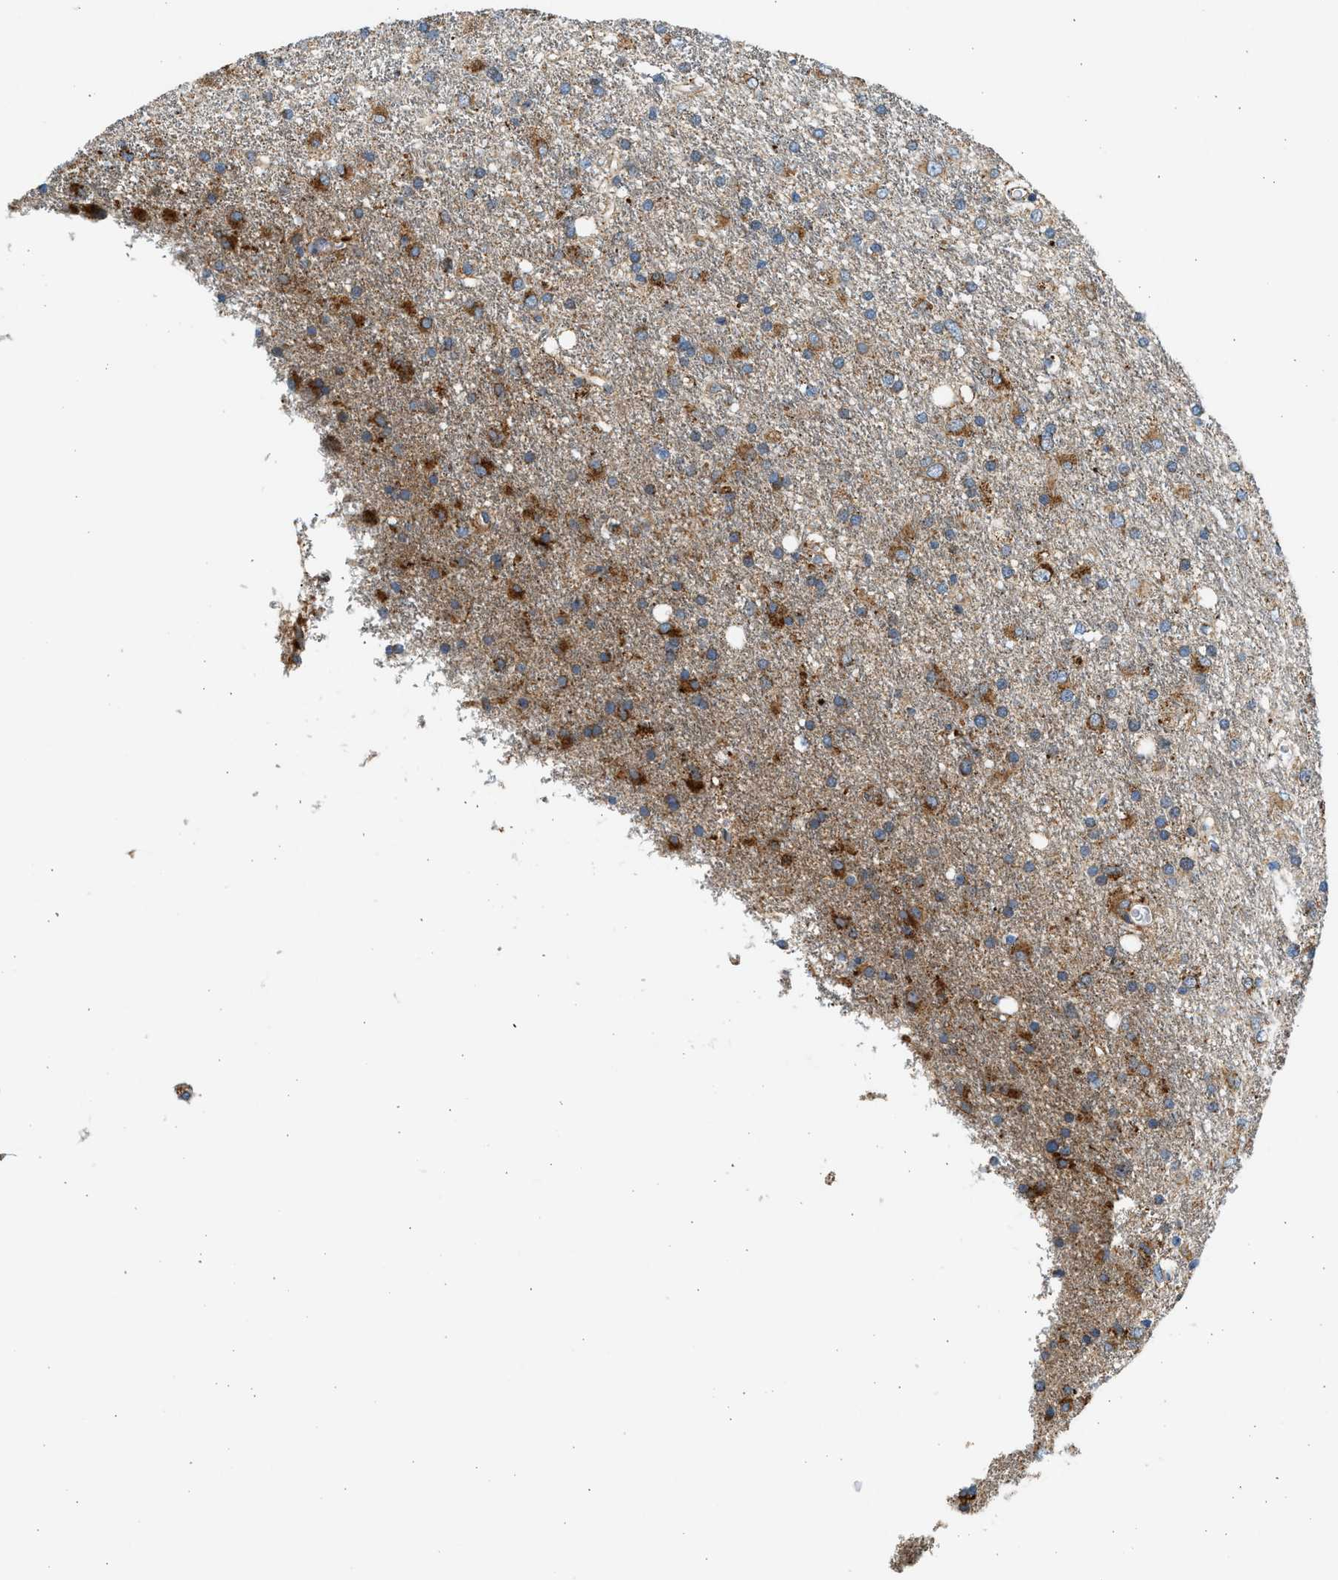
{"staining": {"intensity": "strong", "quantity": "<25%", "location": "cytoplasmic/membranous"}, "tissue": "glioma", "cell_type": "Tumor cells", "image_type": "cancer", "snomed": [{"axis": "morphology", "description": "Glioma, malignant, Low grade"}, {"axis": "topography", "description": "Brain"}], "caption": "Malignant low-grade glioma stained for a protein (brown) exhibits strong cytoplasmic/membranous positive staining in about <25% of tumor cells.", "gene": "KCNMB3", "patient": {"sex": "male", "age": 77}}